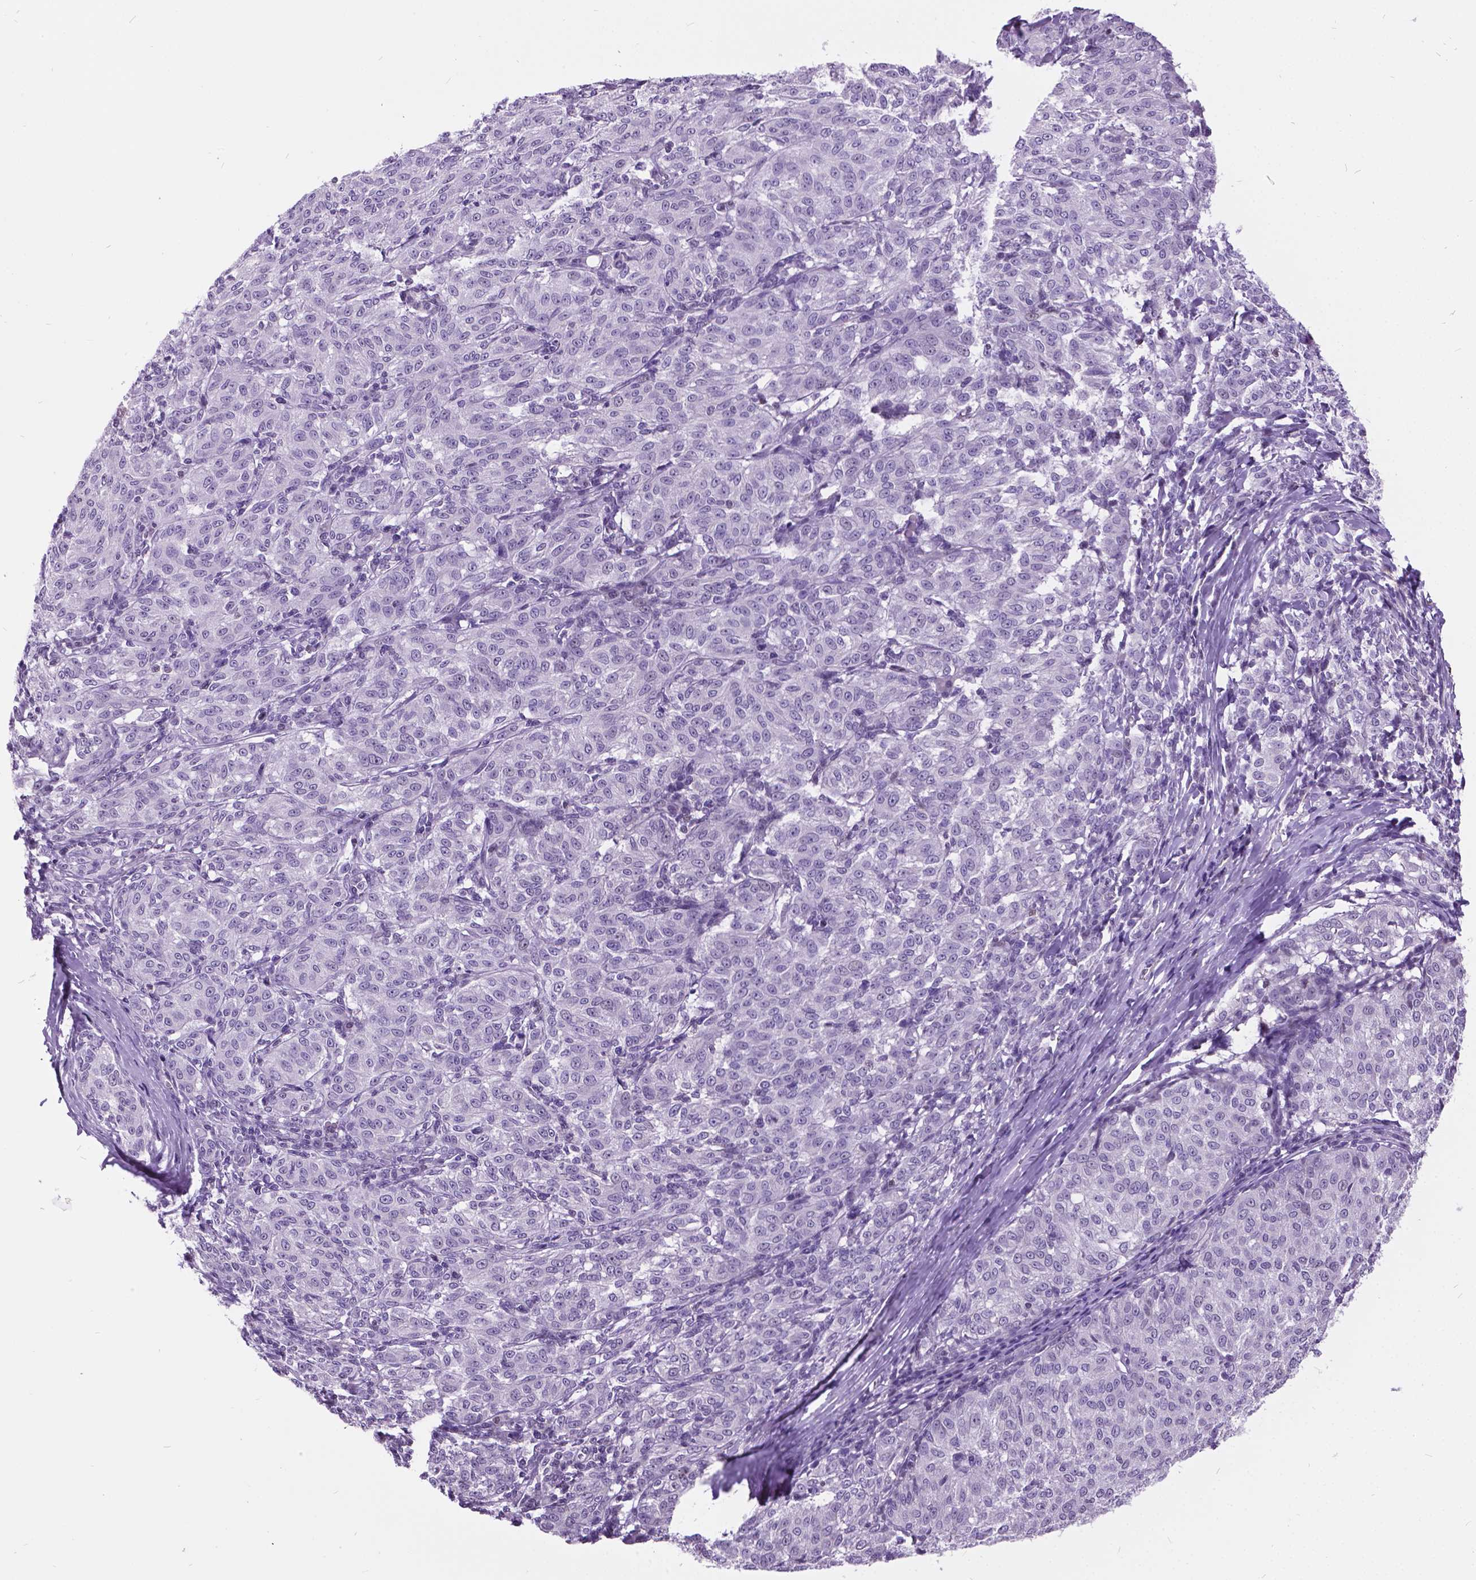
{"staining": {"intensity": "negative", "quantity": "none", "location": "none"}, "tissue": "melanoma", "cell_type": "Tumor cells", "image_type": "cancer", "snomed": [{"axis": "morphology", "description": "Malignant melanoma, NOS"}, {"axis": "topography", "description": "Skin"}], "caption": "Photomicrograph shows no protein expression in tumor cells of melanoma tissue.", "gene": "DPF3", "patient": {"sex": "female", "age": 72}}